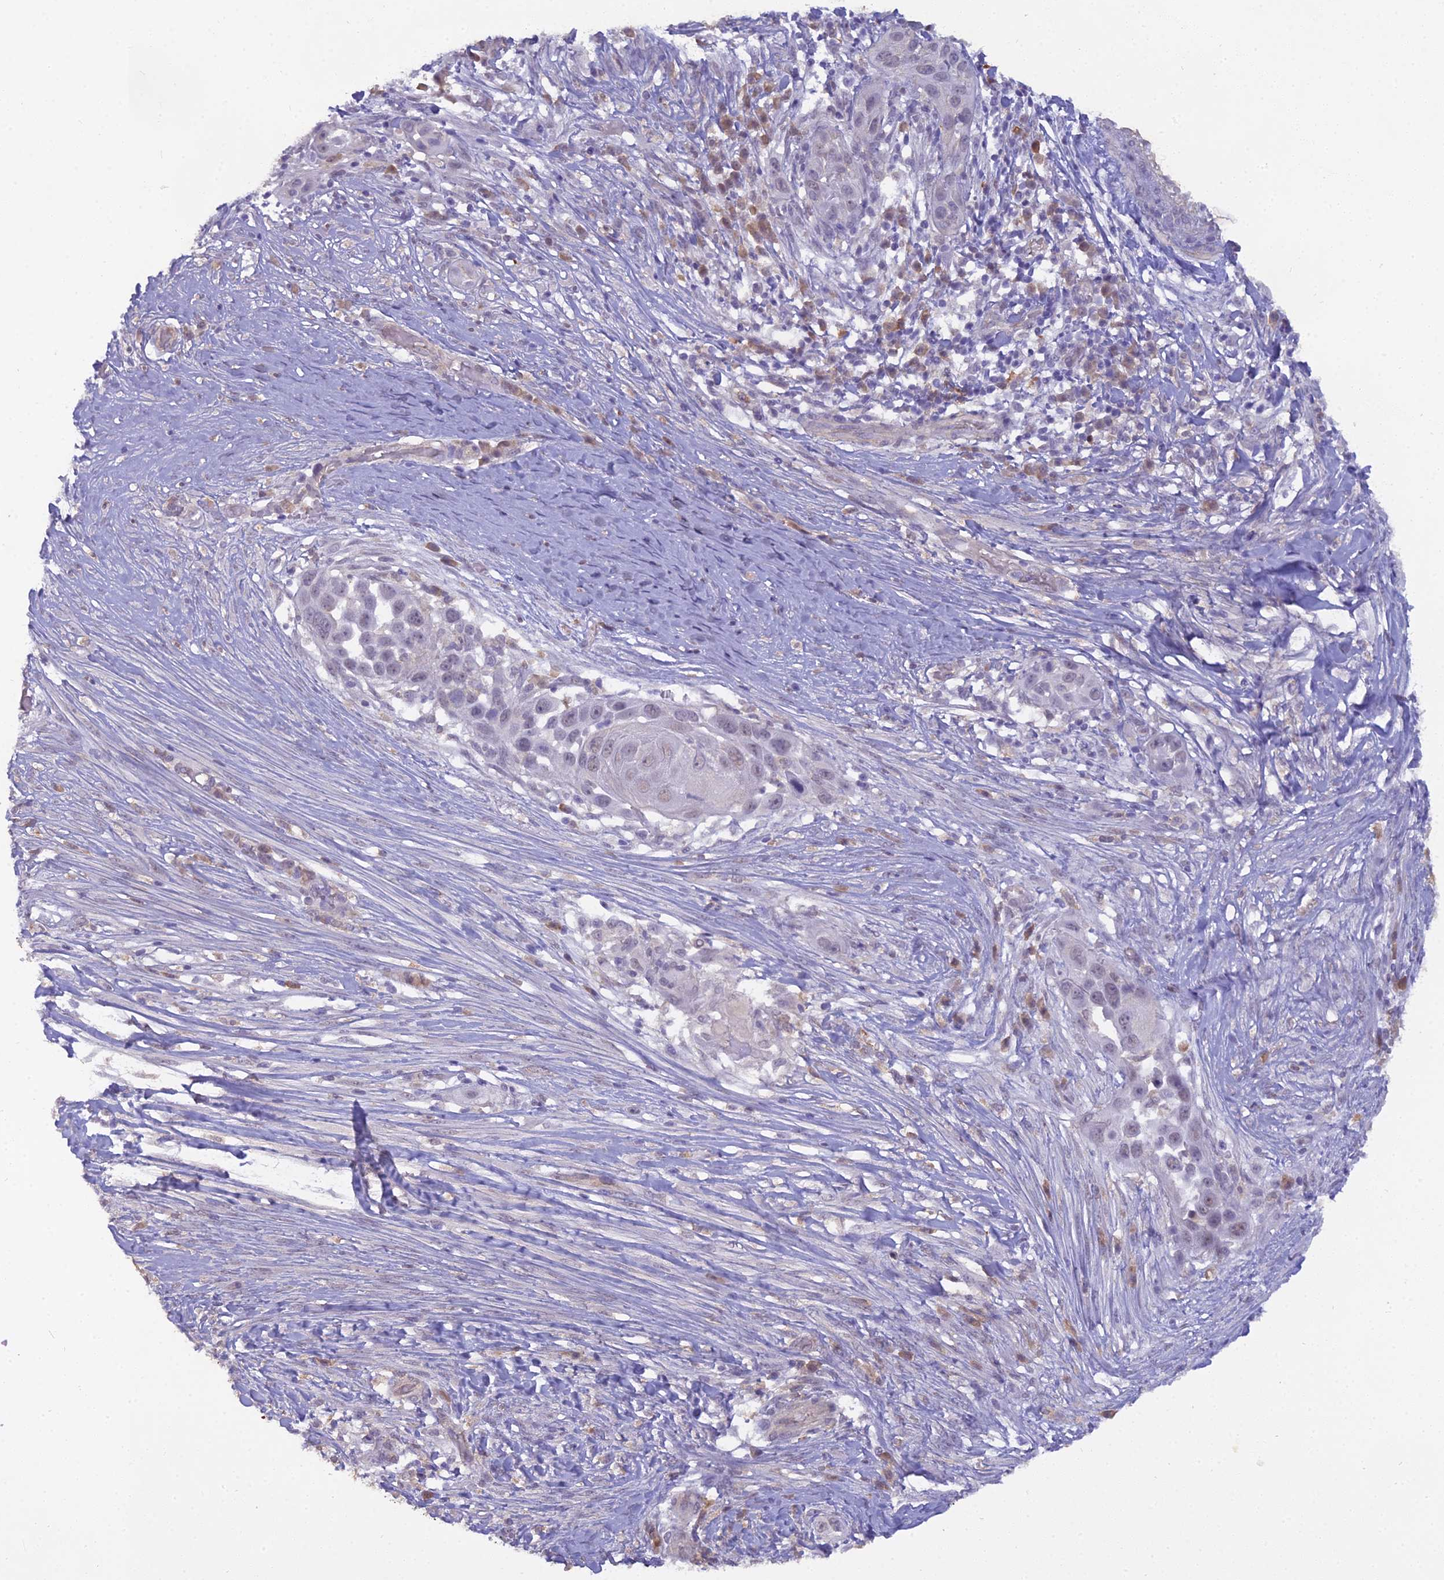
{"staining": {"intensity": "weak", "quantity": "25%-75%", "location": "nuclear"}, "tissue": "skin cancer", "cell_type": "Tumor cells", "image_type": "cancer", "snomed": [{"axis": "morphology", "description": "Squamous cell carcinoma, NOS"}, {"axis": "topography", "description": "Skin"}], "caption": "Protein staining by immunohistochemistry displays weak nuclear positivity in about 25%-75% of tumor cells in skin cancer.", "gene": "BLNK", "patient": {"sex": "female", "age": 44}}